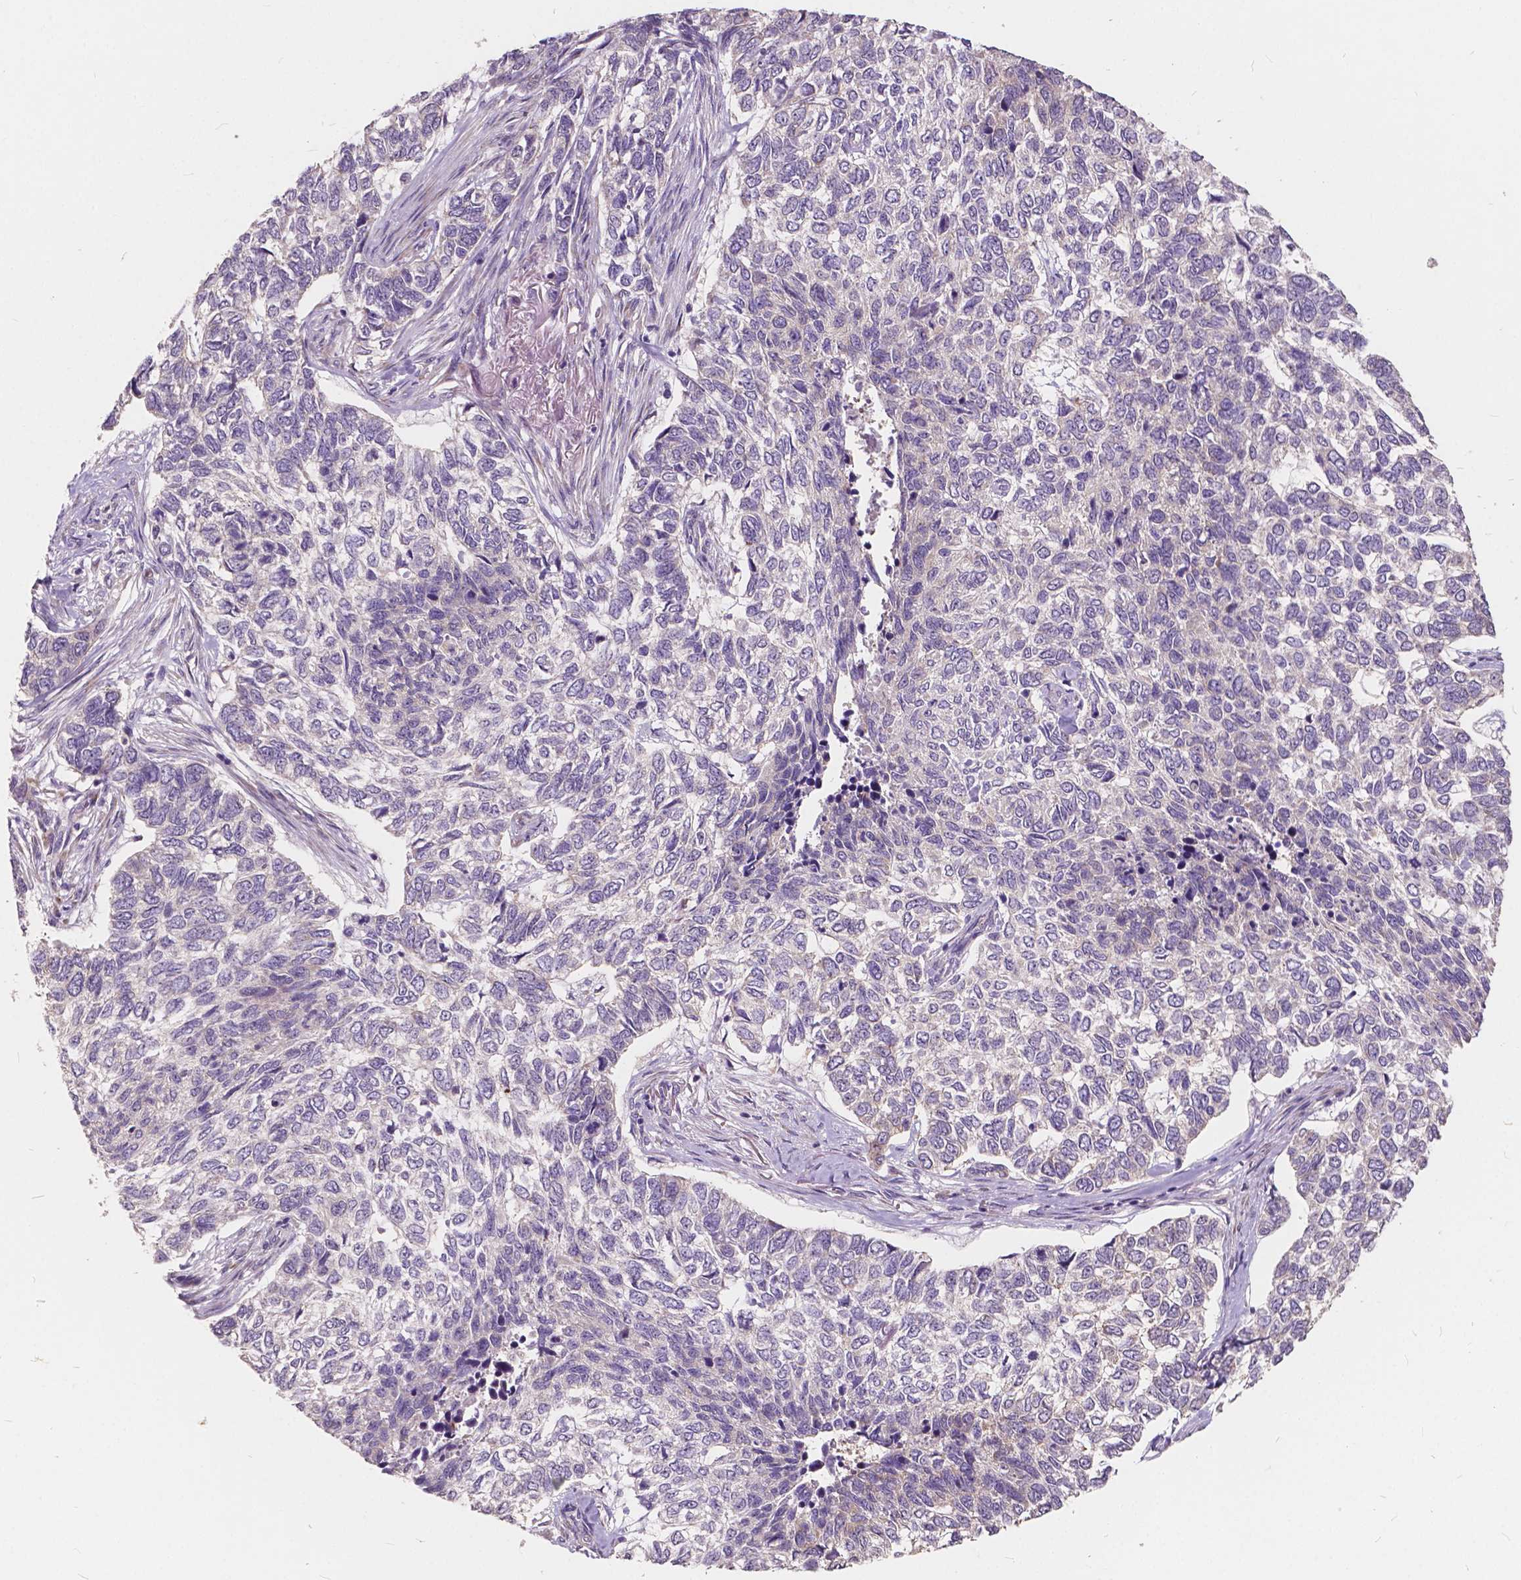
{"staining": {"intensity": "negative", "quantity": "none", "location": "none"}, "tissue": "skin cancer", "cell_type": "Tumor cells", "image_type": "cancer", "snomed": [{"axis": "morphology", "description": "Basal cell carcinoma"}, {"axis": "topography", "description": "Skin"}], "caption": "Human skin basal cell carcinoma stained for a protein using immunohistochemistry (IHC) demonstrates no expression in tumor cells.", "gene": "SLC7A8", "patient": {"sex": "female", "age": 65}}